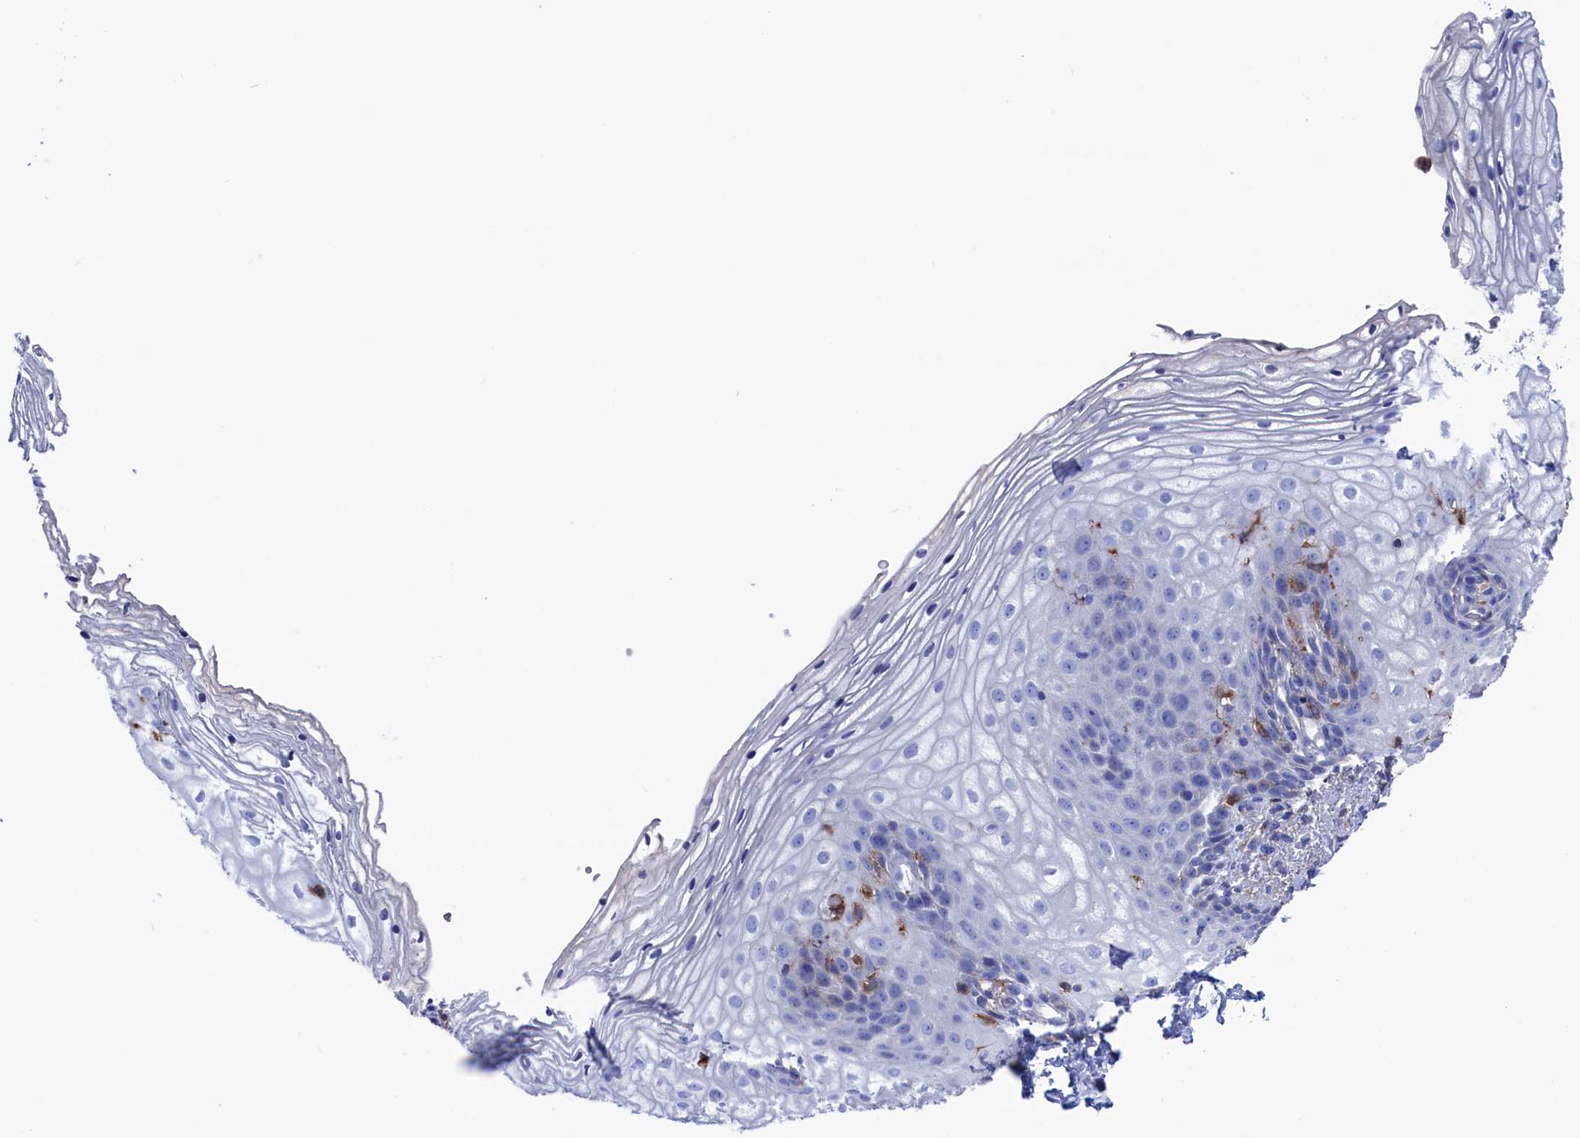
{"staining": {"intensity": "moderate", "quantity": "<25%", "location": "cytoplasmic/membranous"}, "tissue": "vagina", "cell_type": "Squamous epithelial cells", "image_type": "normal", "snomed": [{"axis": "morphology", "description": "Normal tissue, NOS"}, {"axis": "topography", "description": "Vagina"}], "caption": "Immunohistochemistry of unremarkable human vagina reveals low levels of moderate cytoplasmic/membranous staining in approximately <25% of squamous epithelial cells.", "gene": "TYROBP", "patient": {"sex": "female", "age": 60}}